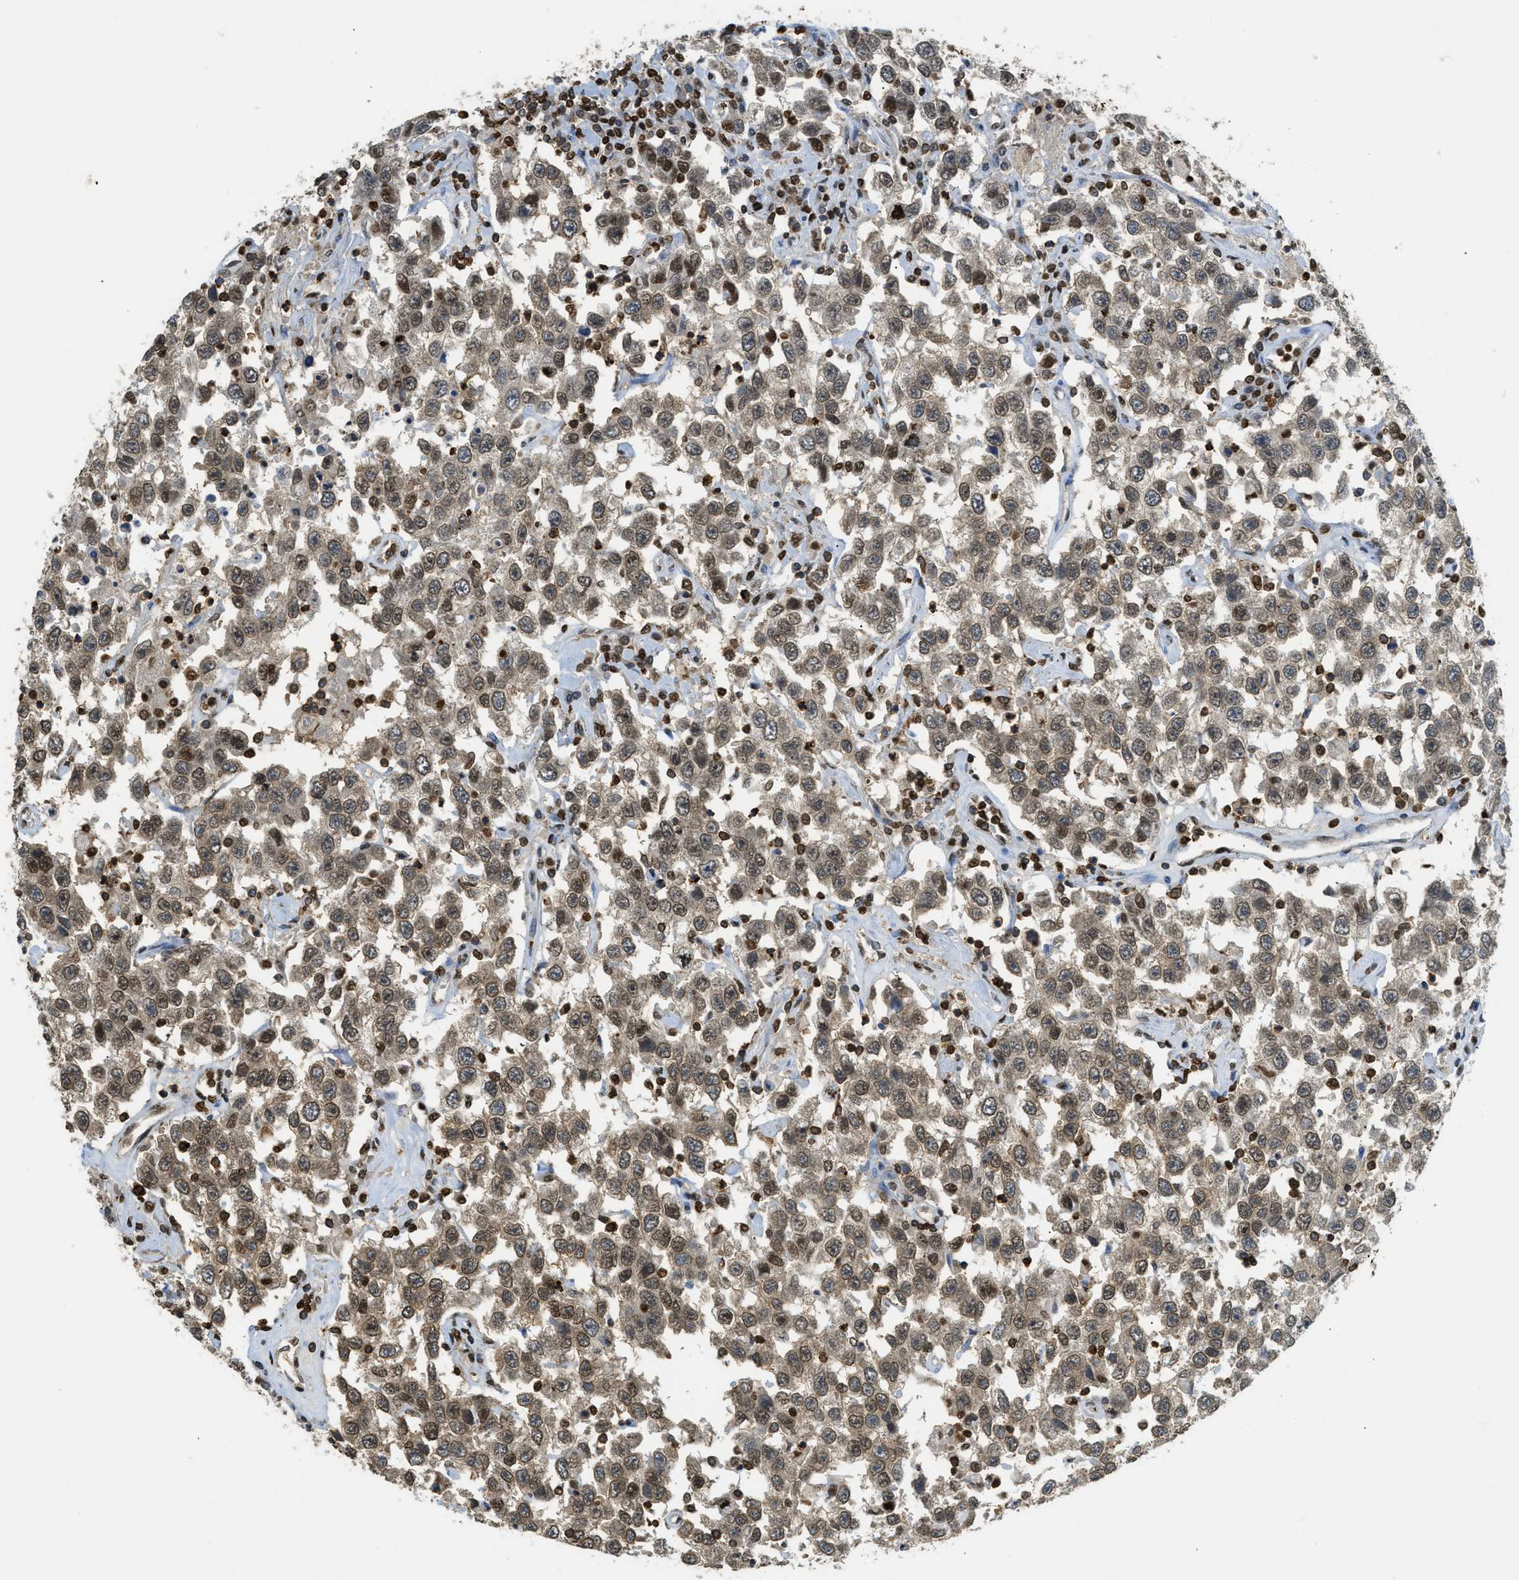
{"staining": {"intensity": "weak", "quantity": ">75%", "location": "nuclear"}, "tissue": "testis cancer", "cell_type": "Tumor cells", "image_type": "cancer", "snomed": [{"axis": "morphology", "description": "Seminoma, NOS"}, {"axis": "topography", "description": "Testis"}], "caption": "Weak nuclear protein staining is appreciated in approximately >75% of tumor cells in seminoma (testis).", "gene": "NR5A2", "patient": {"sex": "male", "age": 41}}